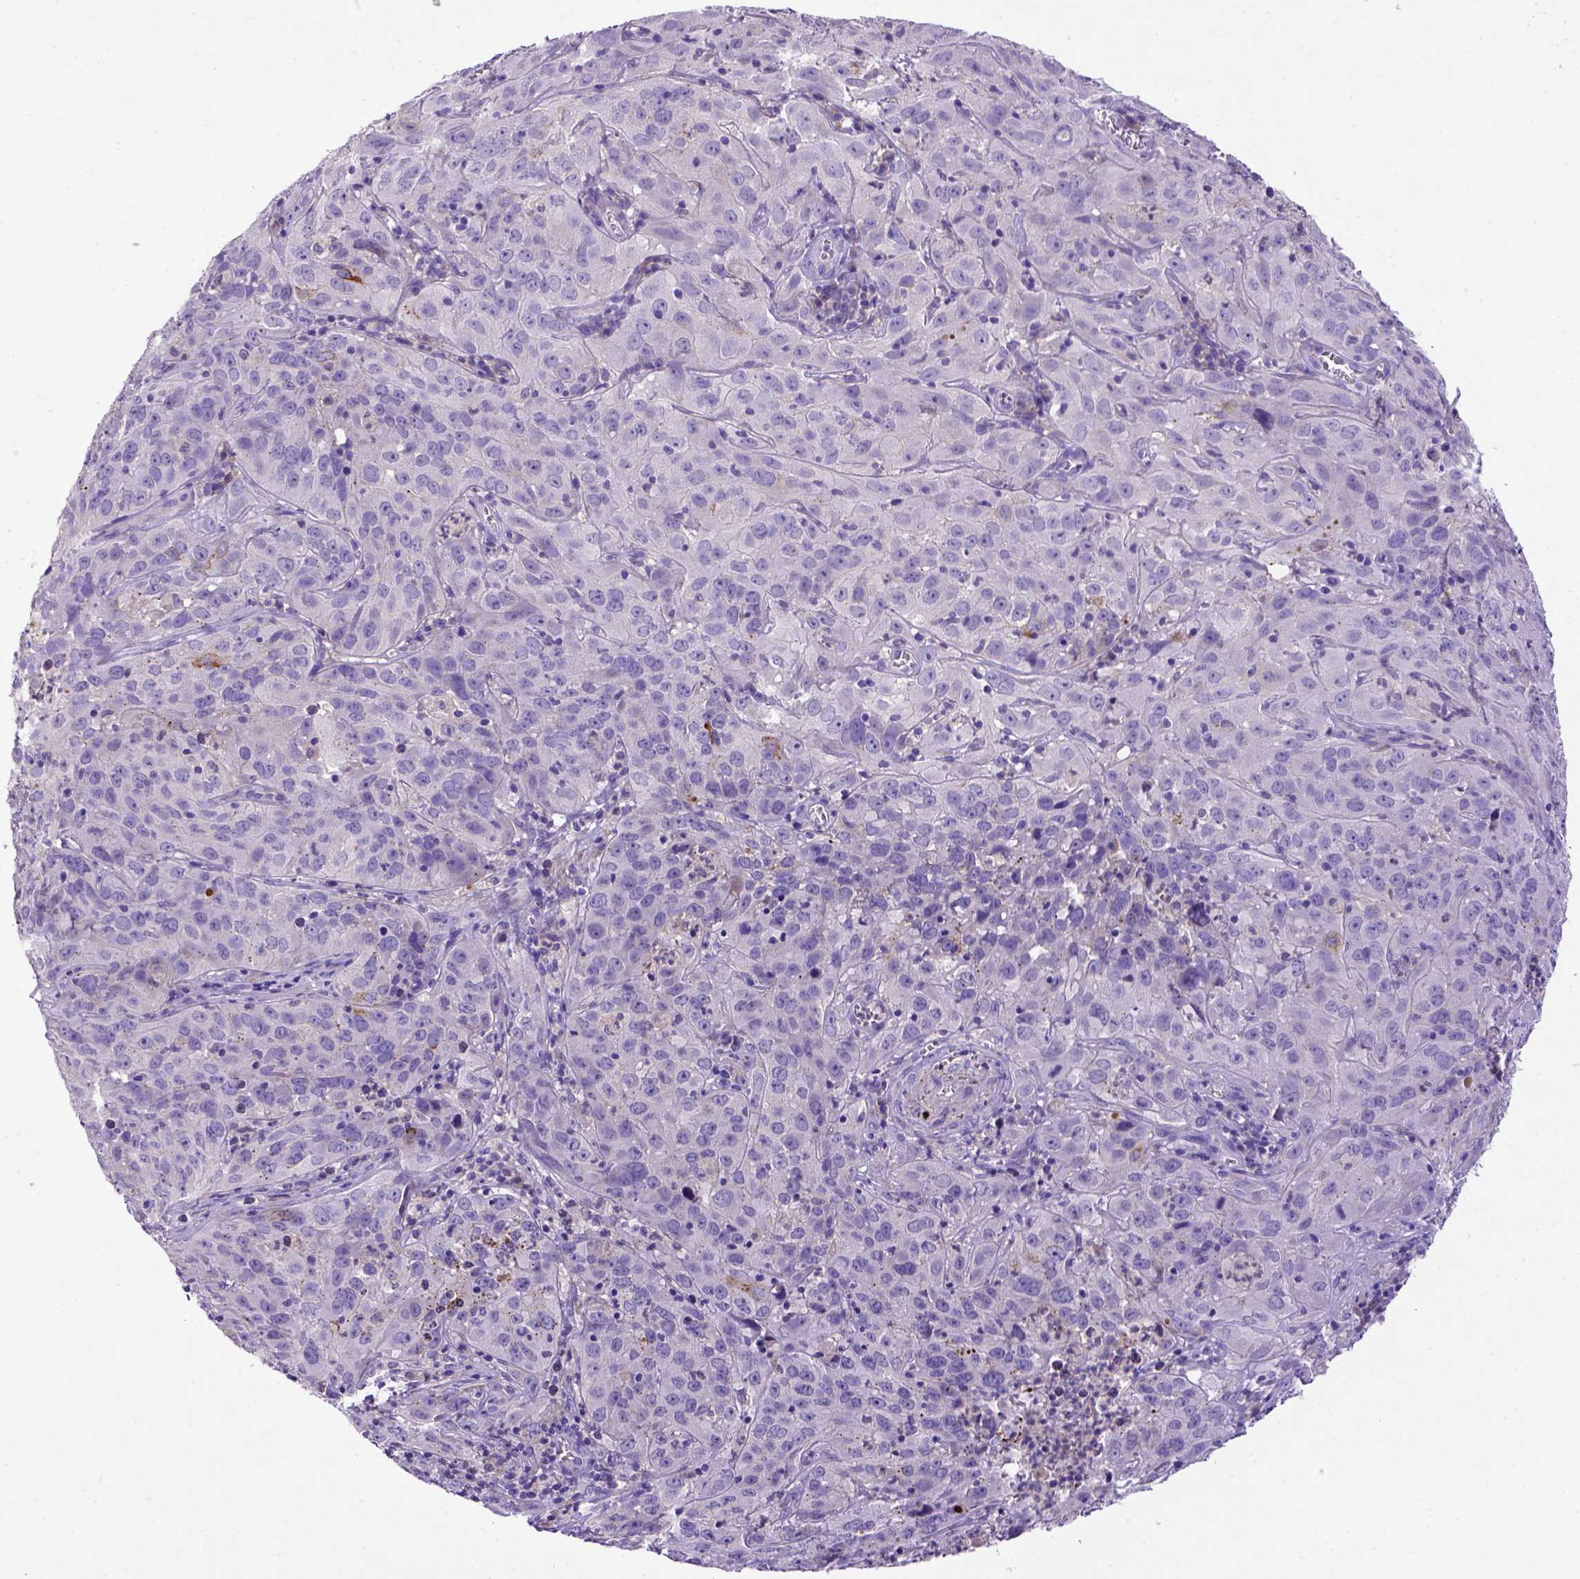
{"staining": {"intensity": "negative", "quantity": "none", "location": "none"}, "tissue": "cervical cancer", "cell_type": "Tumor cells", "image_type": "cancer", "snomed": [{"axis": "morphology", "description": "Squamous cell carcinoma, NOS"}, {"axis": "topography", "description": "Cervix"}], "caption": "IHC histopathology image of cervical squamous cell carcinoma stained for a protein (brown), which demonstrates no expression in tumor cells.", "gene": "ADAM12", "patient": {"sex": "female", "age": 32}}